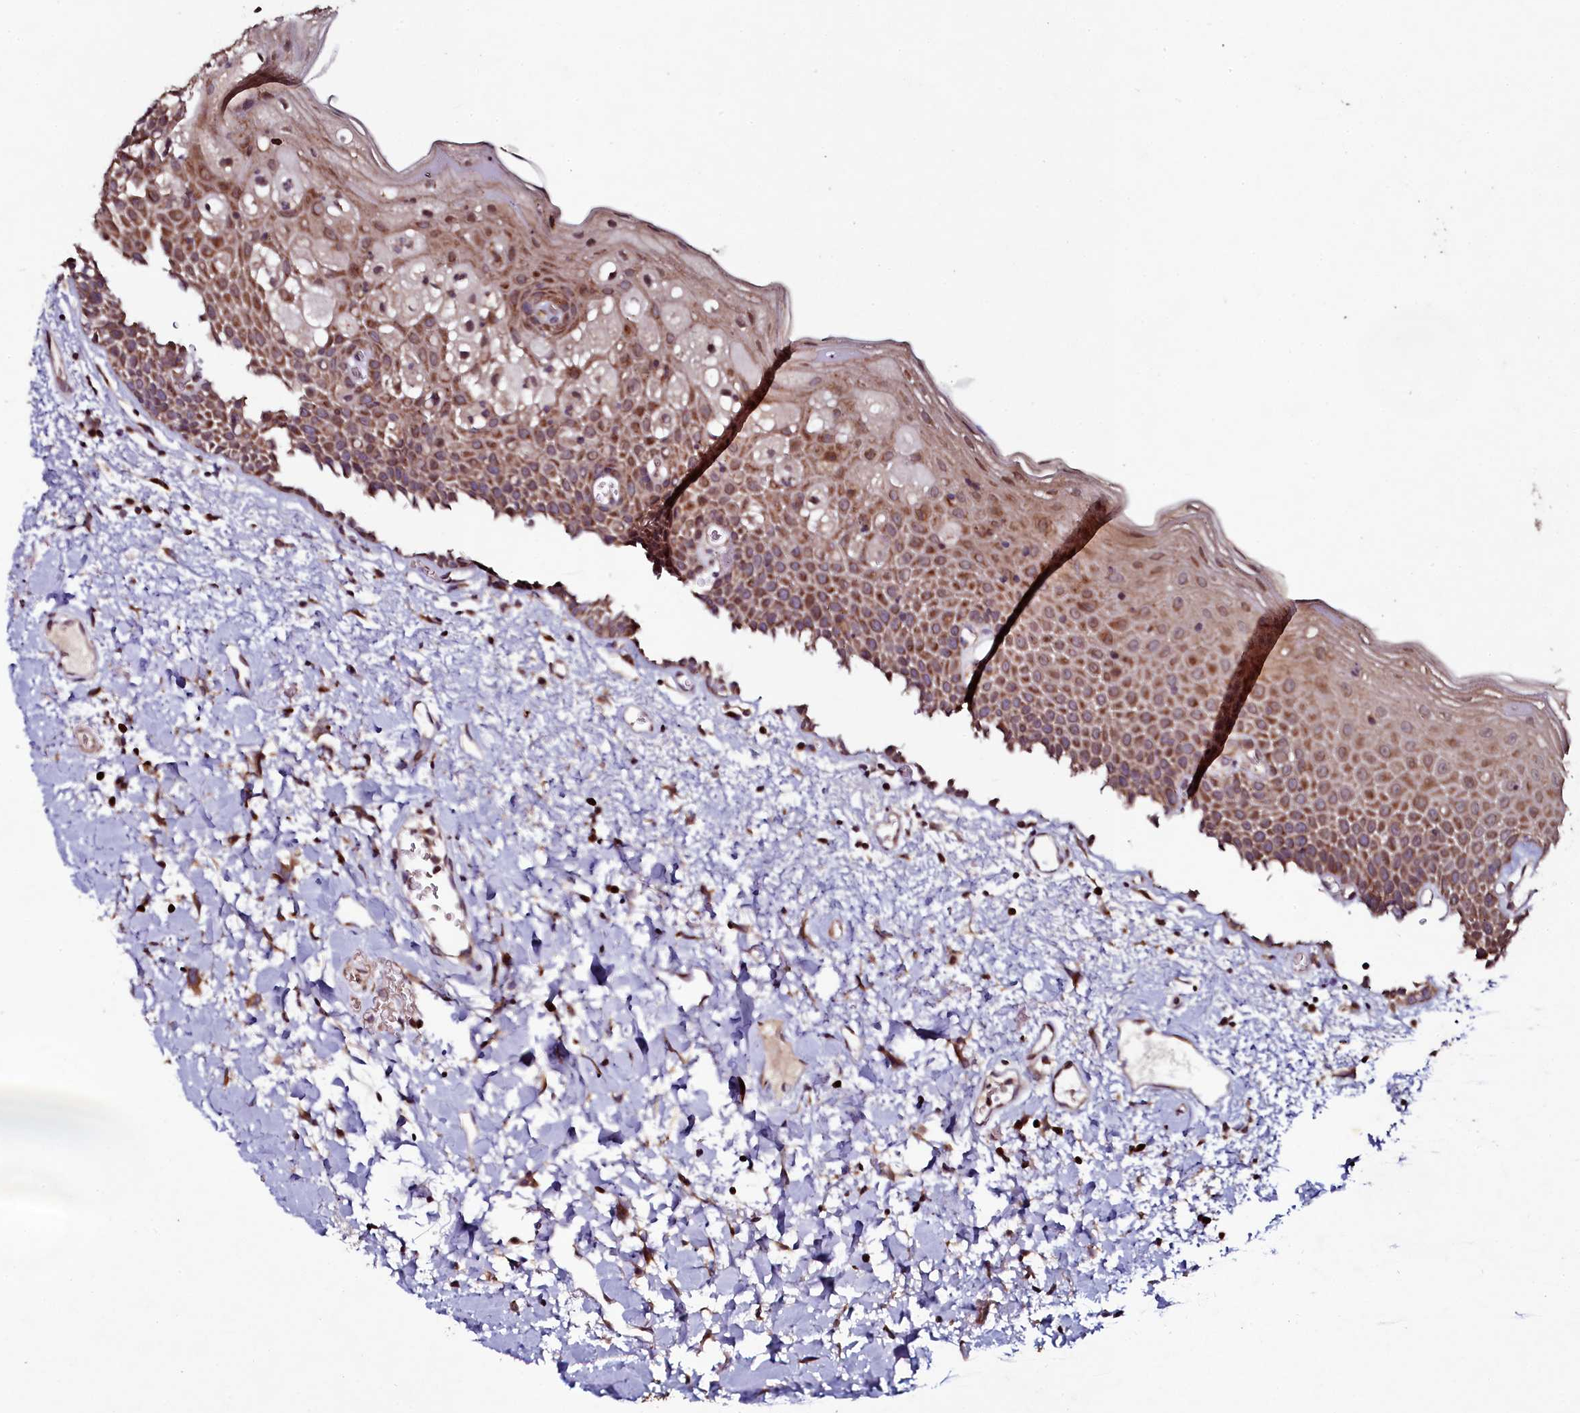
{"staining": {"intensity": "moderate", "quantity": "25%-75%", "location": "cytoplasmic/membranous"}, "tissue": "oral mucosa", "cell_type": "Squamous epithelial cells", "image_type": "normal", "snomed": [{"axis": "morphology", "description": "Normal tissue, NOS"}, {"axis": "topography", "description": "Oral tissue"}], "caption": "An immunohistochemistry (IHC) micrograph of normal tissue is shown. Protein staining in brown highlights moderate cytoplasmic/membranous positivity in oral mucosa within squamous epithelial cells.", "gene": "SEC24C", "patient": {"sex": "male", "age": 74}}